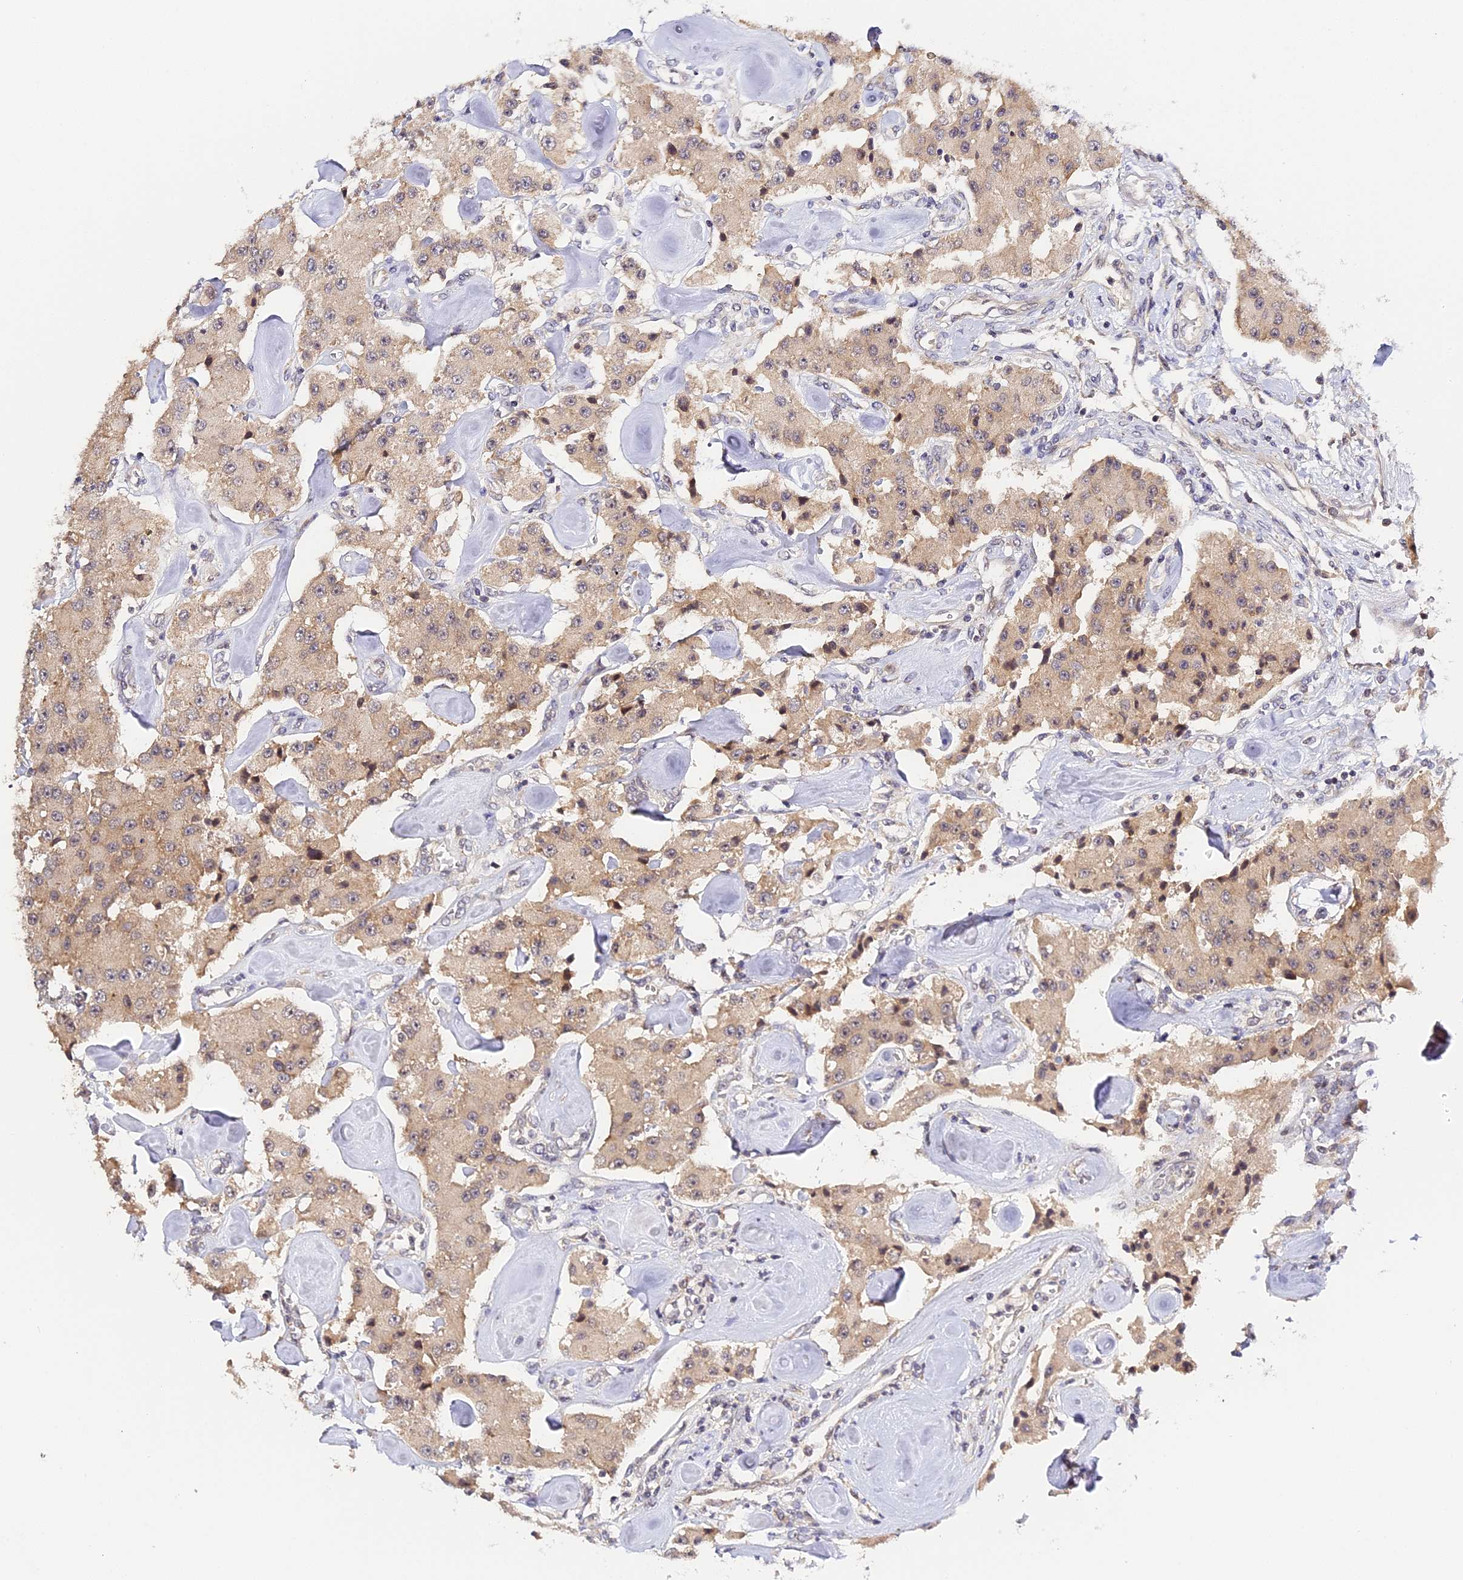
{"staining": {"intensity": "weak", "quantity": "25%-75%", "location": "cytoplasmic/membranous"}, "tissue": "carcinoid", "cell_type": "Tumor cells", "image_type": "cancer", "snomed": [{"axis": "morphology", "description": "Carcinoid, malignant, NOS"}, {"axis": "topography", "description": "Pancreas"}], "caption": "Malignant carcinoid tissue shows weak cytoplasmic/membranous positivity in approximately 25%-75% of tumor cells, visualized by immunohistochemistry.", "gene": "IMPACT", "patient": {"sex": "male", "age": 41}}